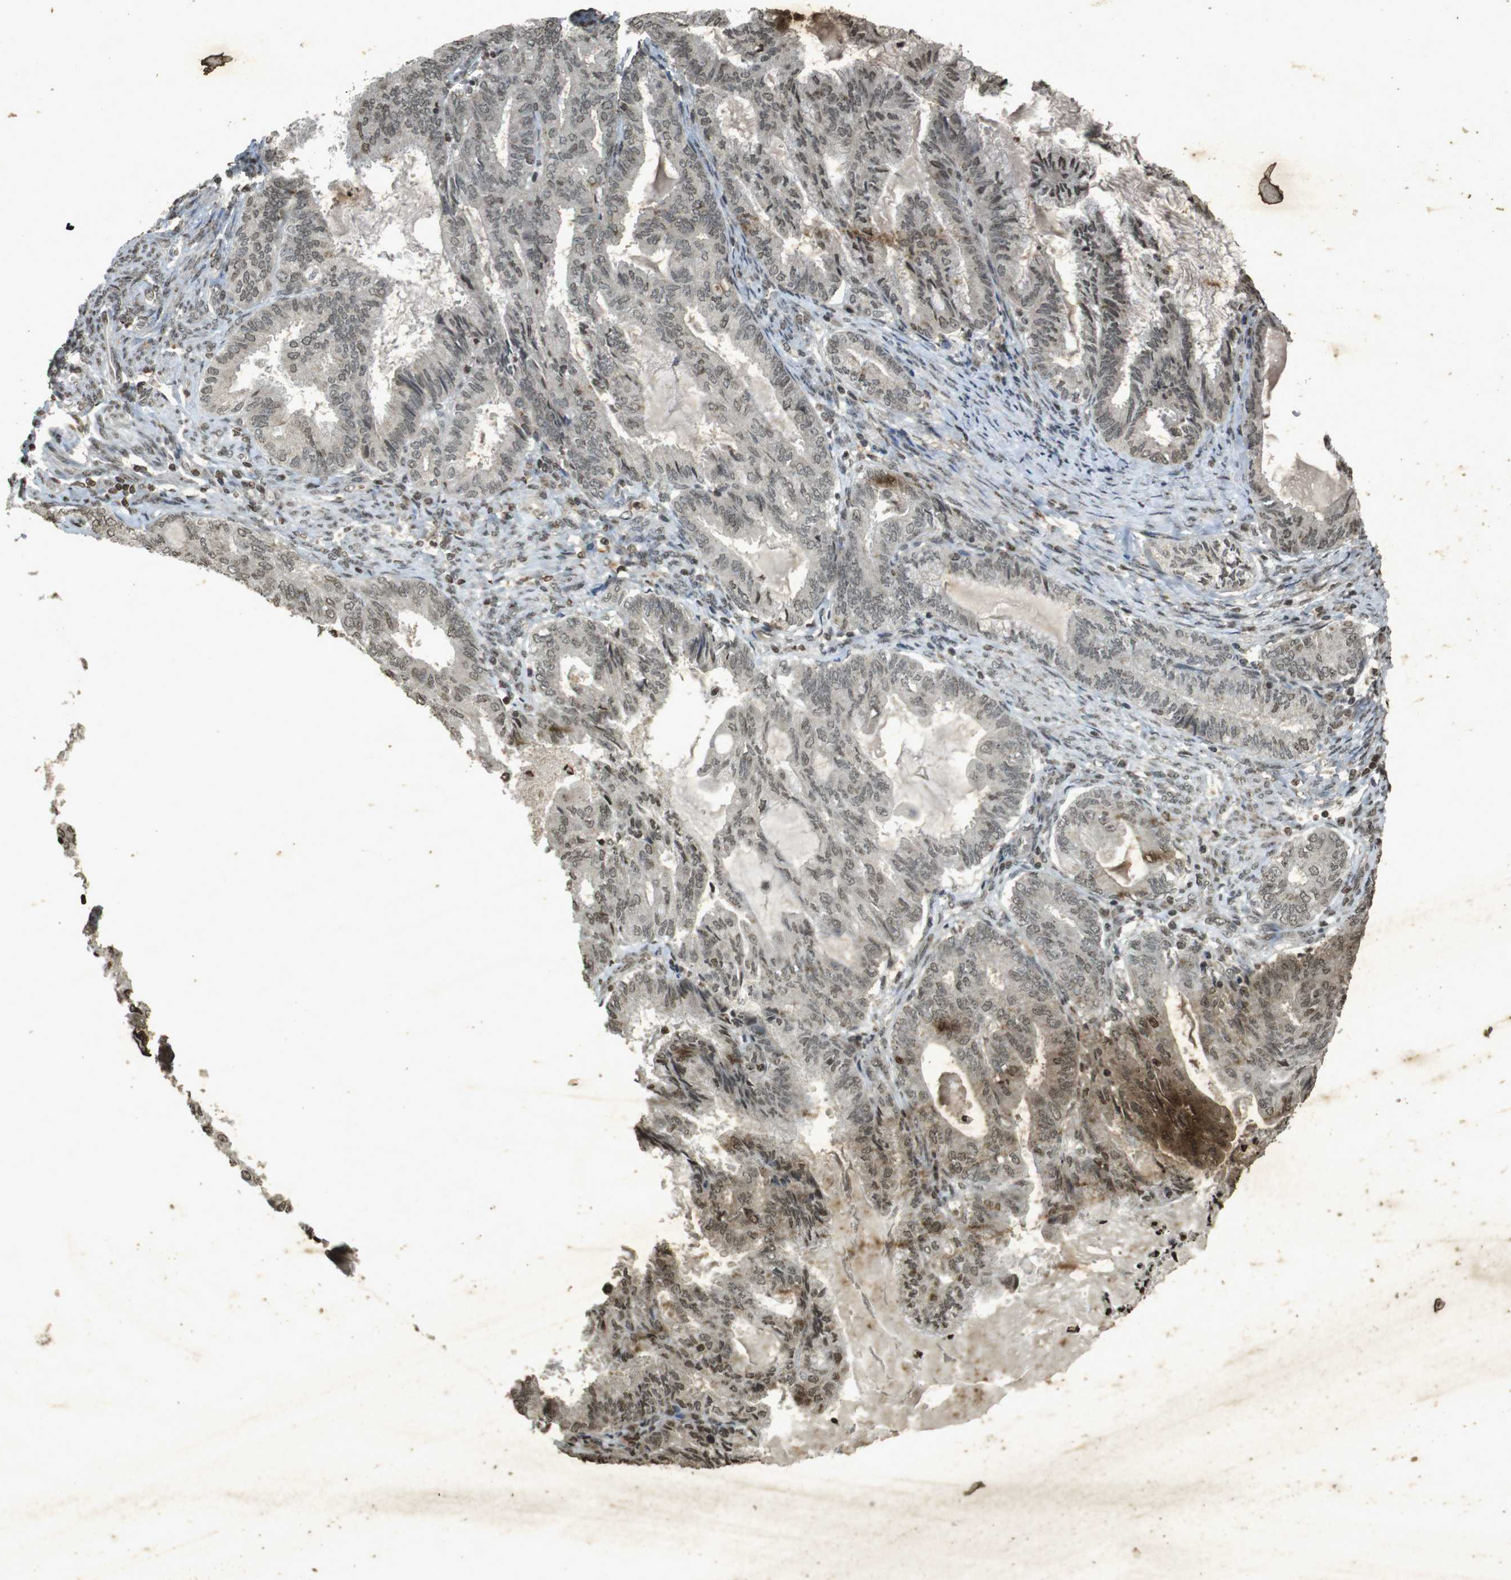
{"staining": {"intensity": "weak", "quantity": ">75%", "location": "nuclear"}, "tissue": "endometrial cancer", "cell_type": "Tumor cells", "image_type": "cancer", "snomed": [{"axis": "morphology", "description": "Adenocarcinoma, NOS"}, {"axis": "topography", "description": "Endometrium"}], "caption": "This is a photomicrograph of immunohistochemistry (IHC) staining of endometrial adenocarcinoma, which shows weak positivity in the nuclear of tumor cells.", "gene": "ORC4", "patient": {"sex": "female", "age": 86}}